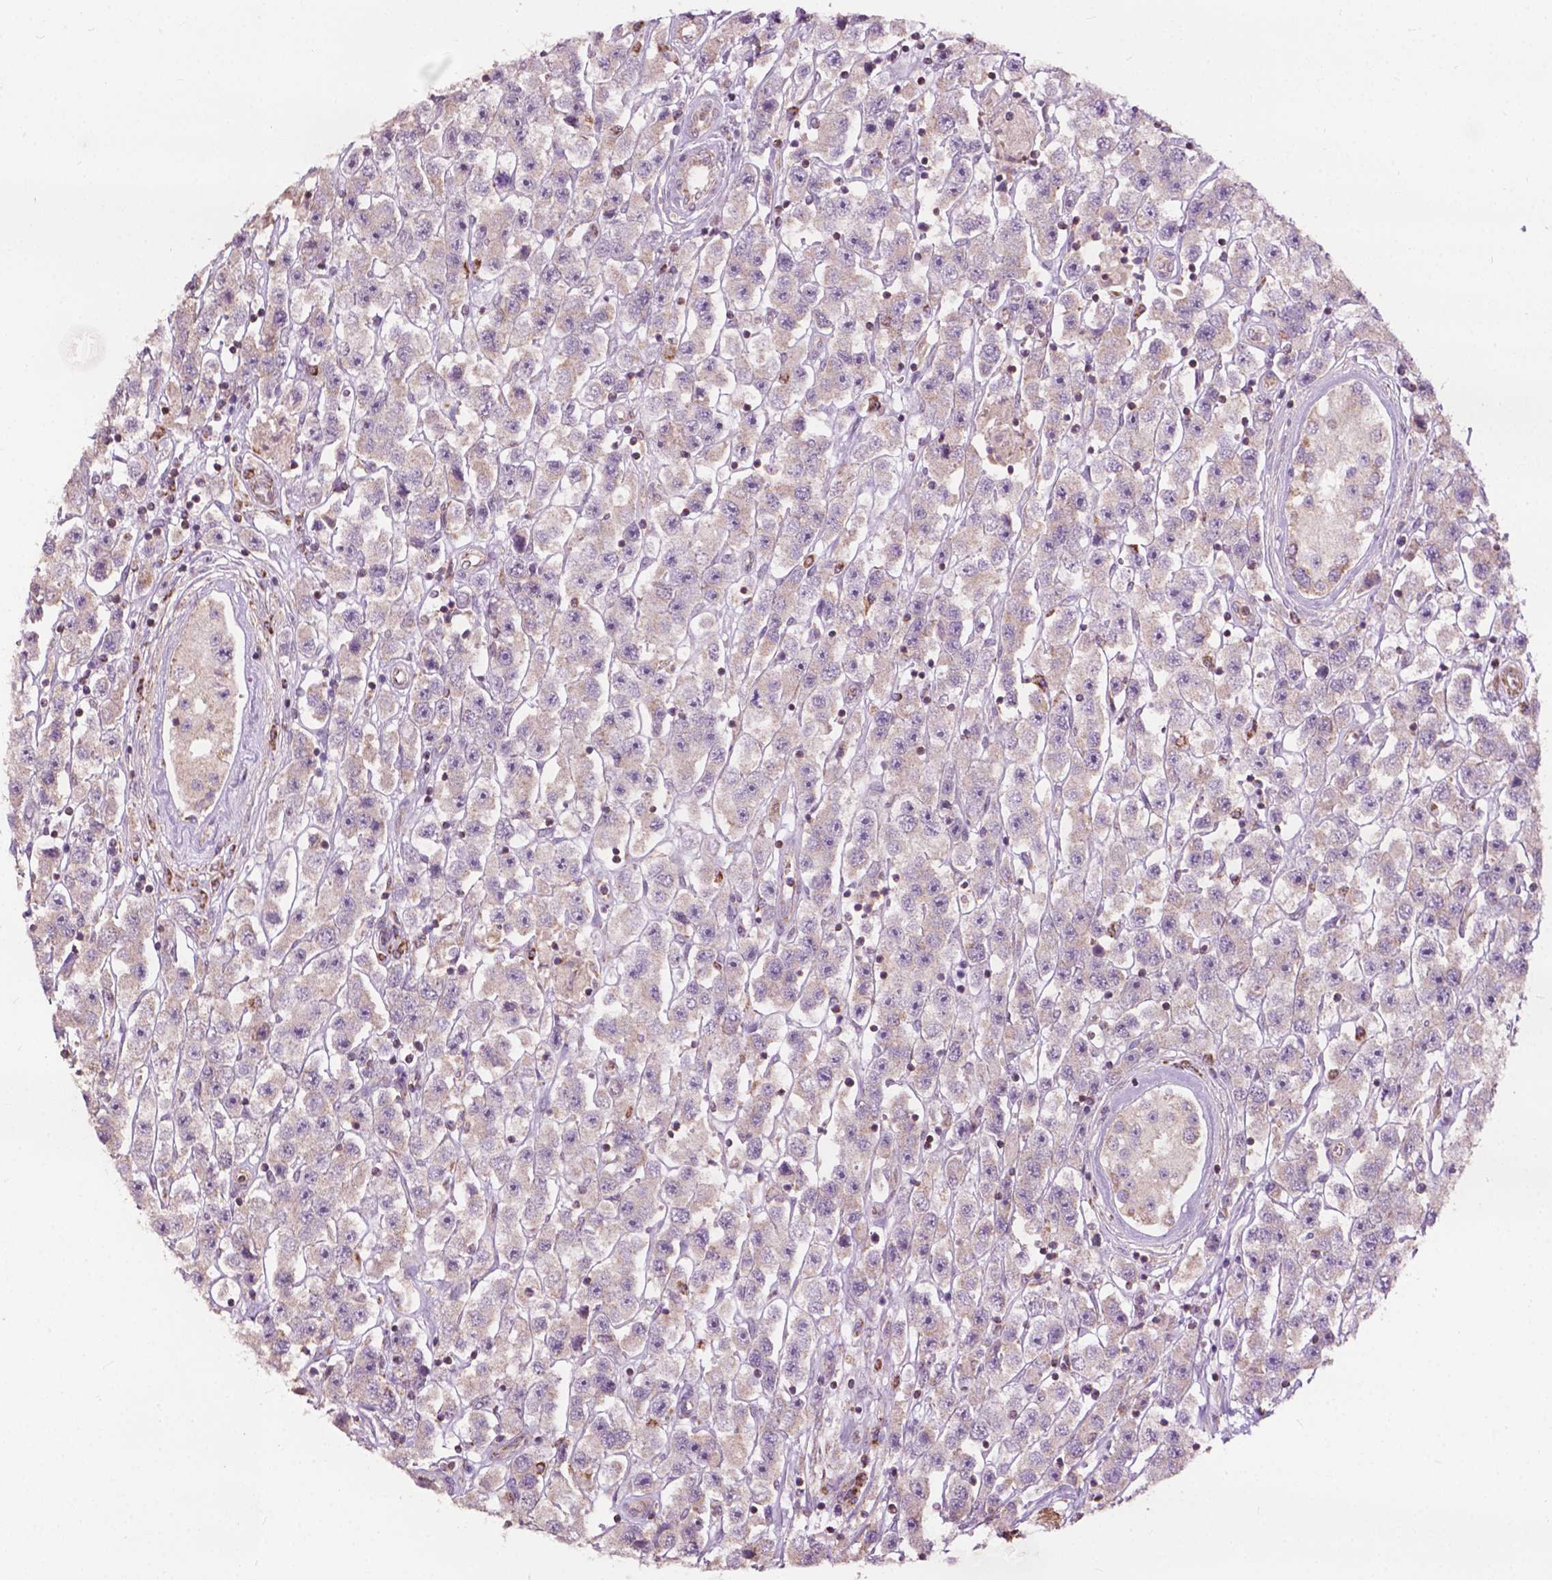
{"staining": {"intensity": "weak", "quantity": ">75%", "location": "cytoplasmic/membranous"}, "tissue": "testis cancer", "cell_type": "Tumor cells", "image_type": "cancer", "snomed": [{"axis": "morphology", "description": "Seminoma, NOS"}, {"axis": "topography", "description": "Testis"}], "caption": "A low amount of weak cytoplasmic/membranous positivity is present in approximately >75% of tumor cells in testis seminoma tissue. (Brightfield microscopy of DAB IHC at high magnification).", "gene": "NDUFA10", "patient": {"sex": "male", "age": 45}}